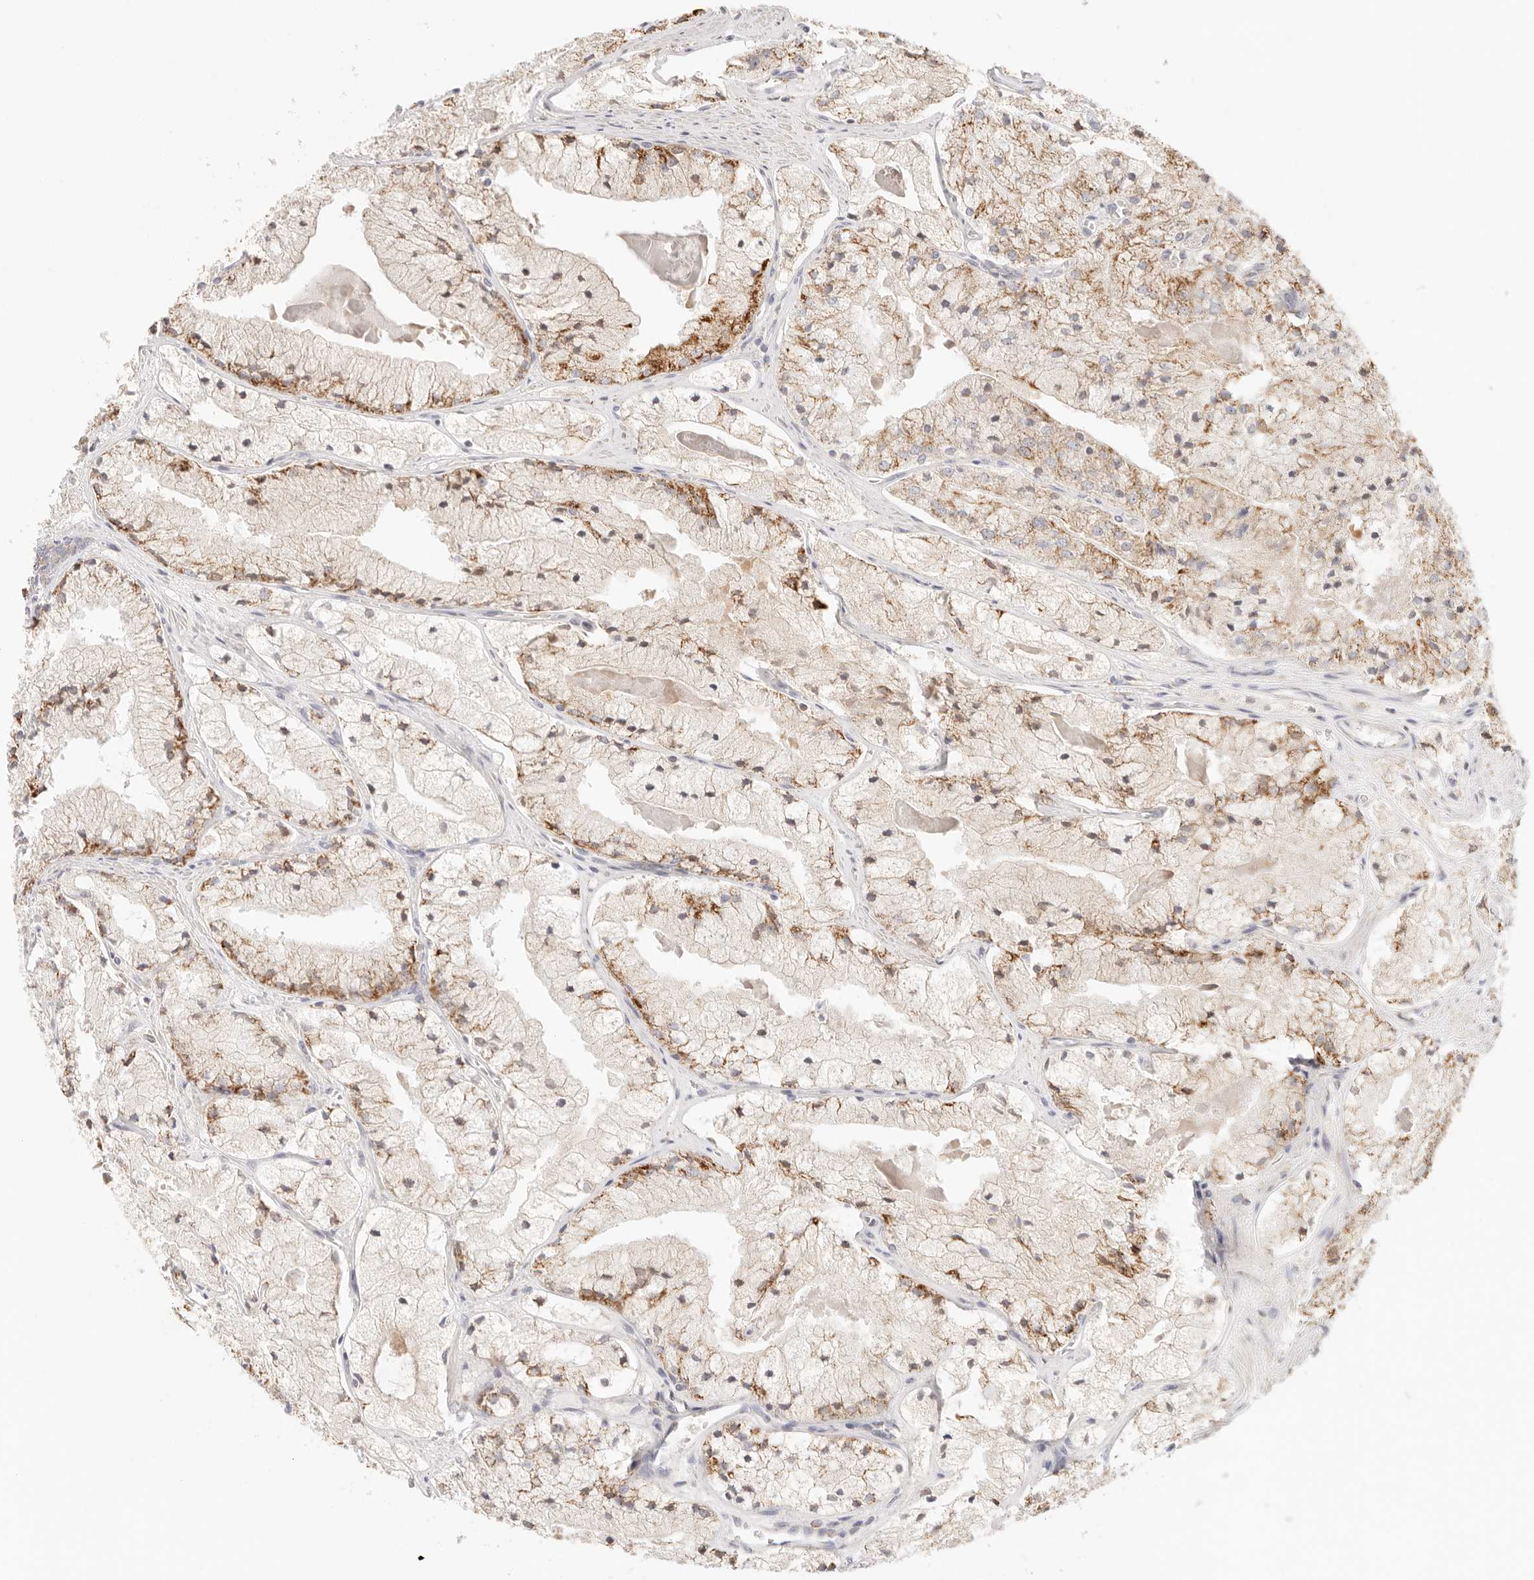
{"staining": {"intensity": "moderate", "quantity": "25%-75%", "location": "cytoplasmic/membranous"}, "tissue": "prostate cancer", "cell_type": "Tumor cells", "image_type": "cancer", "snomed": [{"axis": "morphology", "description": "Adenocarcinoma, High grade"}, {"axis": "topography", "description": "Prostate"}], "caption": "IHC of human prostate adenocarcinoma (high-grade) reveals medium levels of moderate cytoplasmic/membranous positivity in about 25%-75% of tumor cells.", "gene": "COA6", "patient": {"sex": "male", "age": 50}}